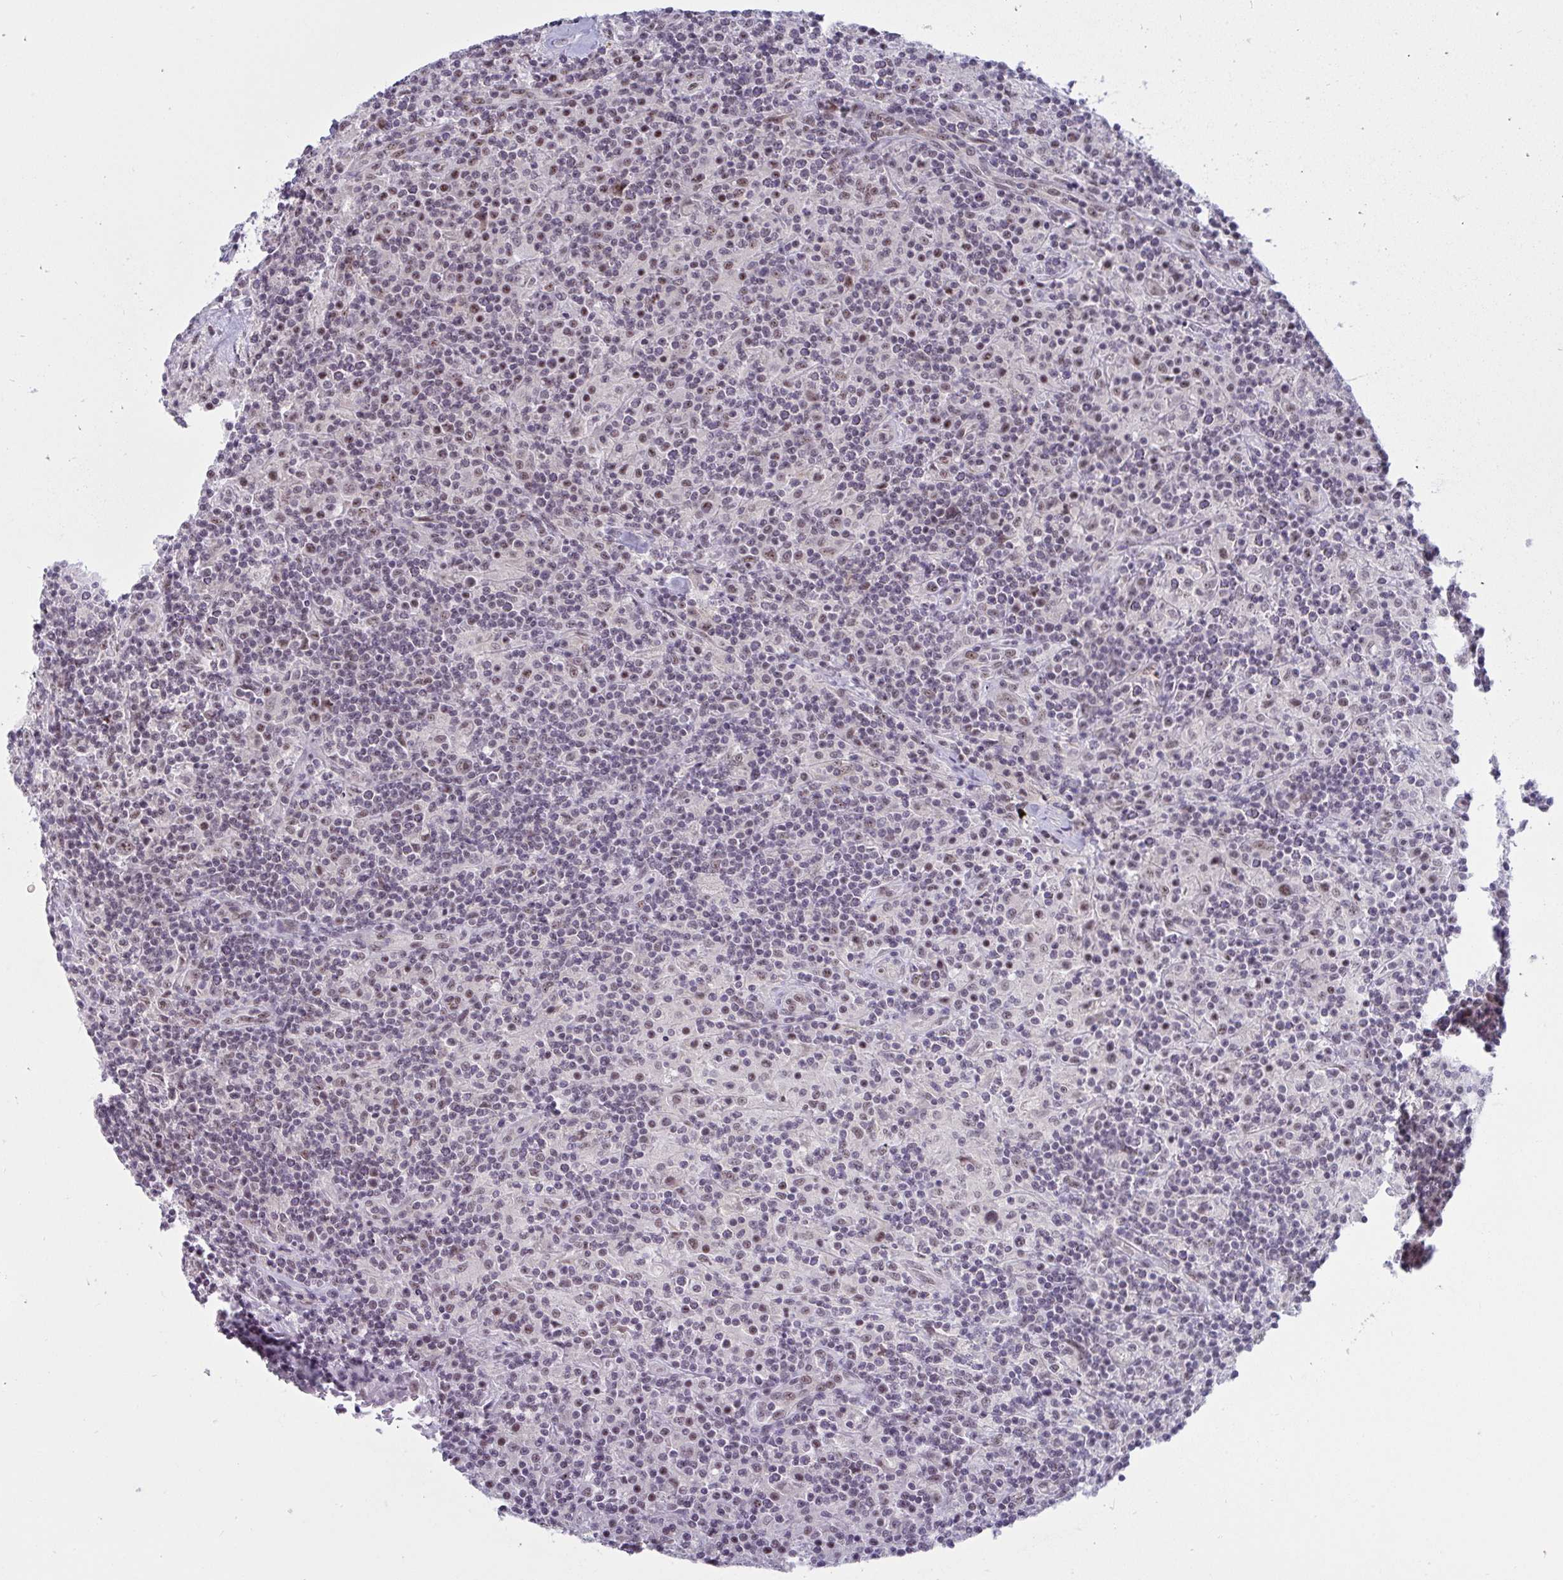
{"staining": {"intensity": "weak", "quantity": "25%-75%", "location": "nuclear"}, "tissue": "lymphoma", "cell_type": "Tumor cells", "image_type": "cancer", "snomed": [{"axis": "morphology", "description": "Hodgkin's disease, NOS"}, {"axis": "topography", "description": "Lymph node"}], "caption": "Hodgkin's disease tissue displays weak nuclear expression in approximately 25%-75% of tumor cells, visualized by immunohistochemistry.", "gene": "PRR14", "patient": {"sex": "male", "age": 70}}